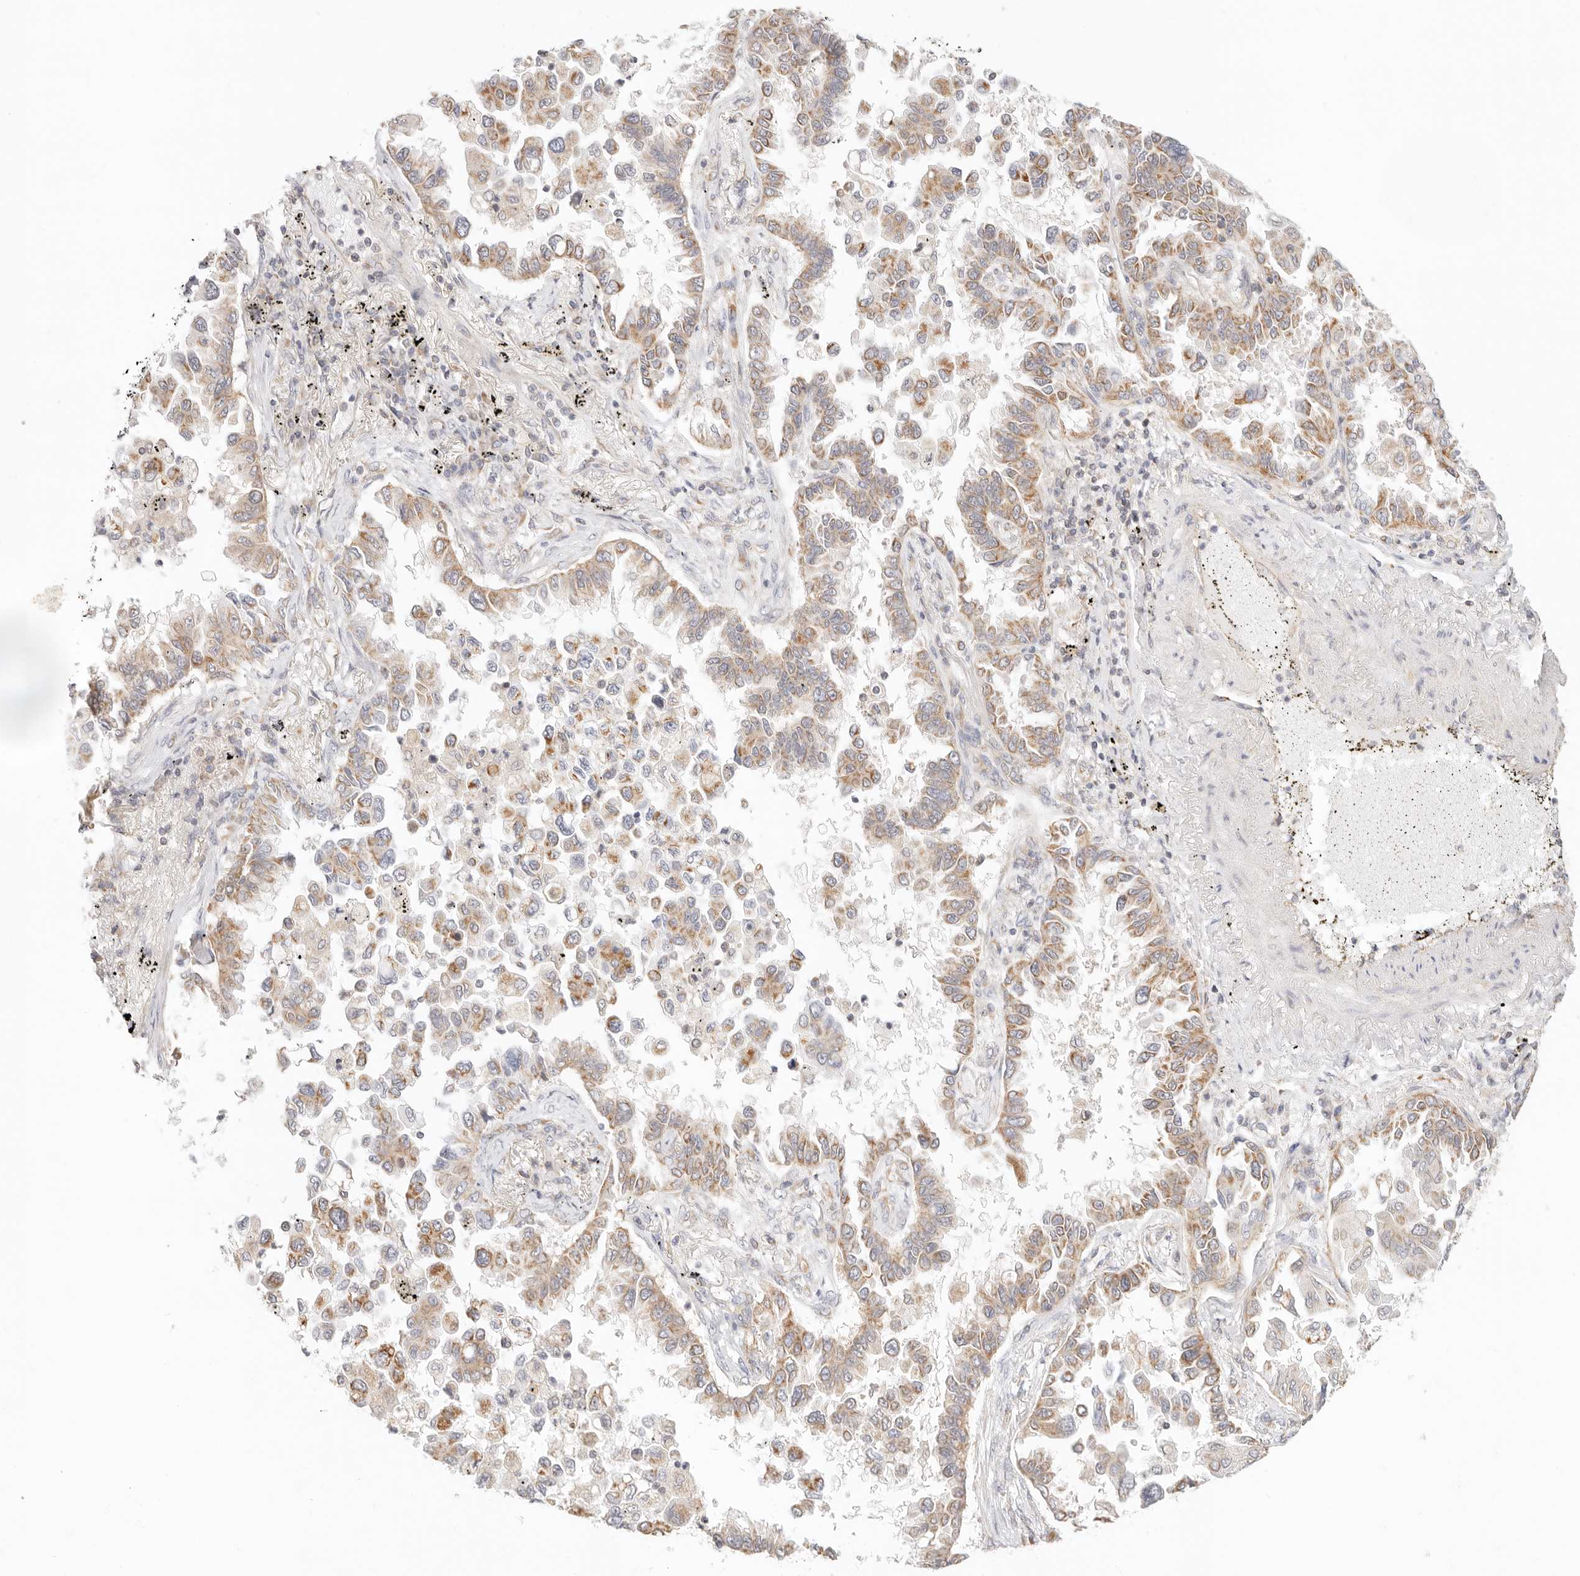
{"staining": {"intensity": "moderate", "quantity": ">75%", "location": "cytoplasmic/membranous"}, "tissue": "lung cancer", "cell_type": "Tumor cells", "image_type": "cancer", "snomed": [{"axis": "morphology", "description": "Adenocarcinoma, NOS"}, {"axis": "topography", "description": "Lung"}], "caption": "Human adenocarcinoma (lung) stained with a protein marker exhibits moderate staining in tumor cells.", "gene": "ZC3H11A", "patient": {"sex": "female", "age": 67}}